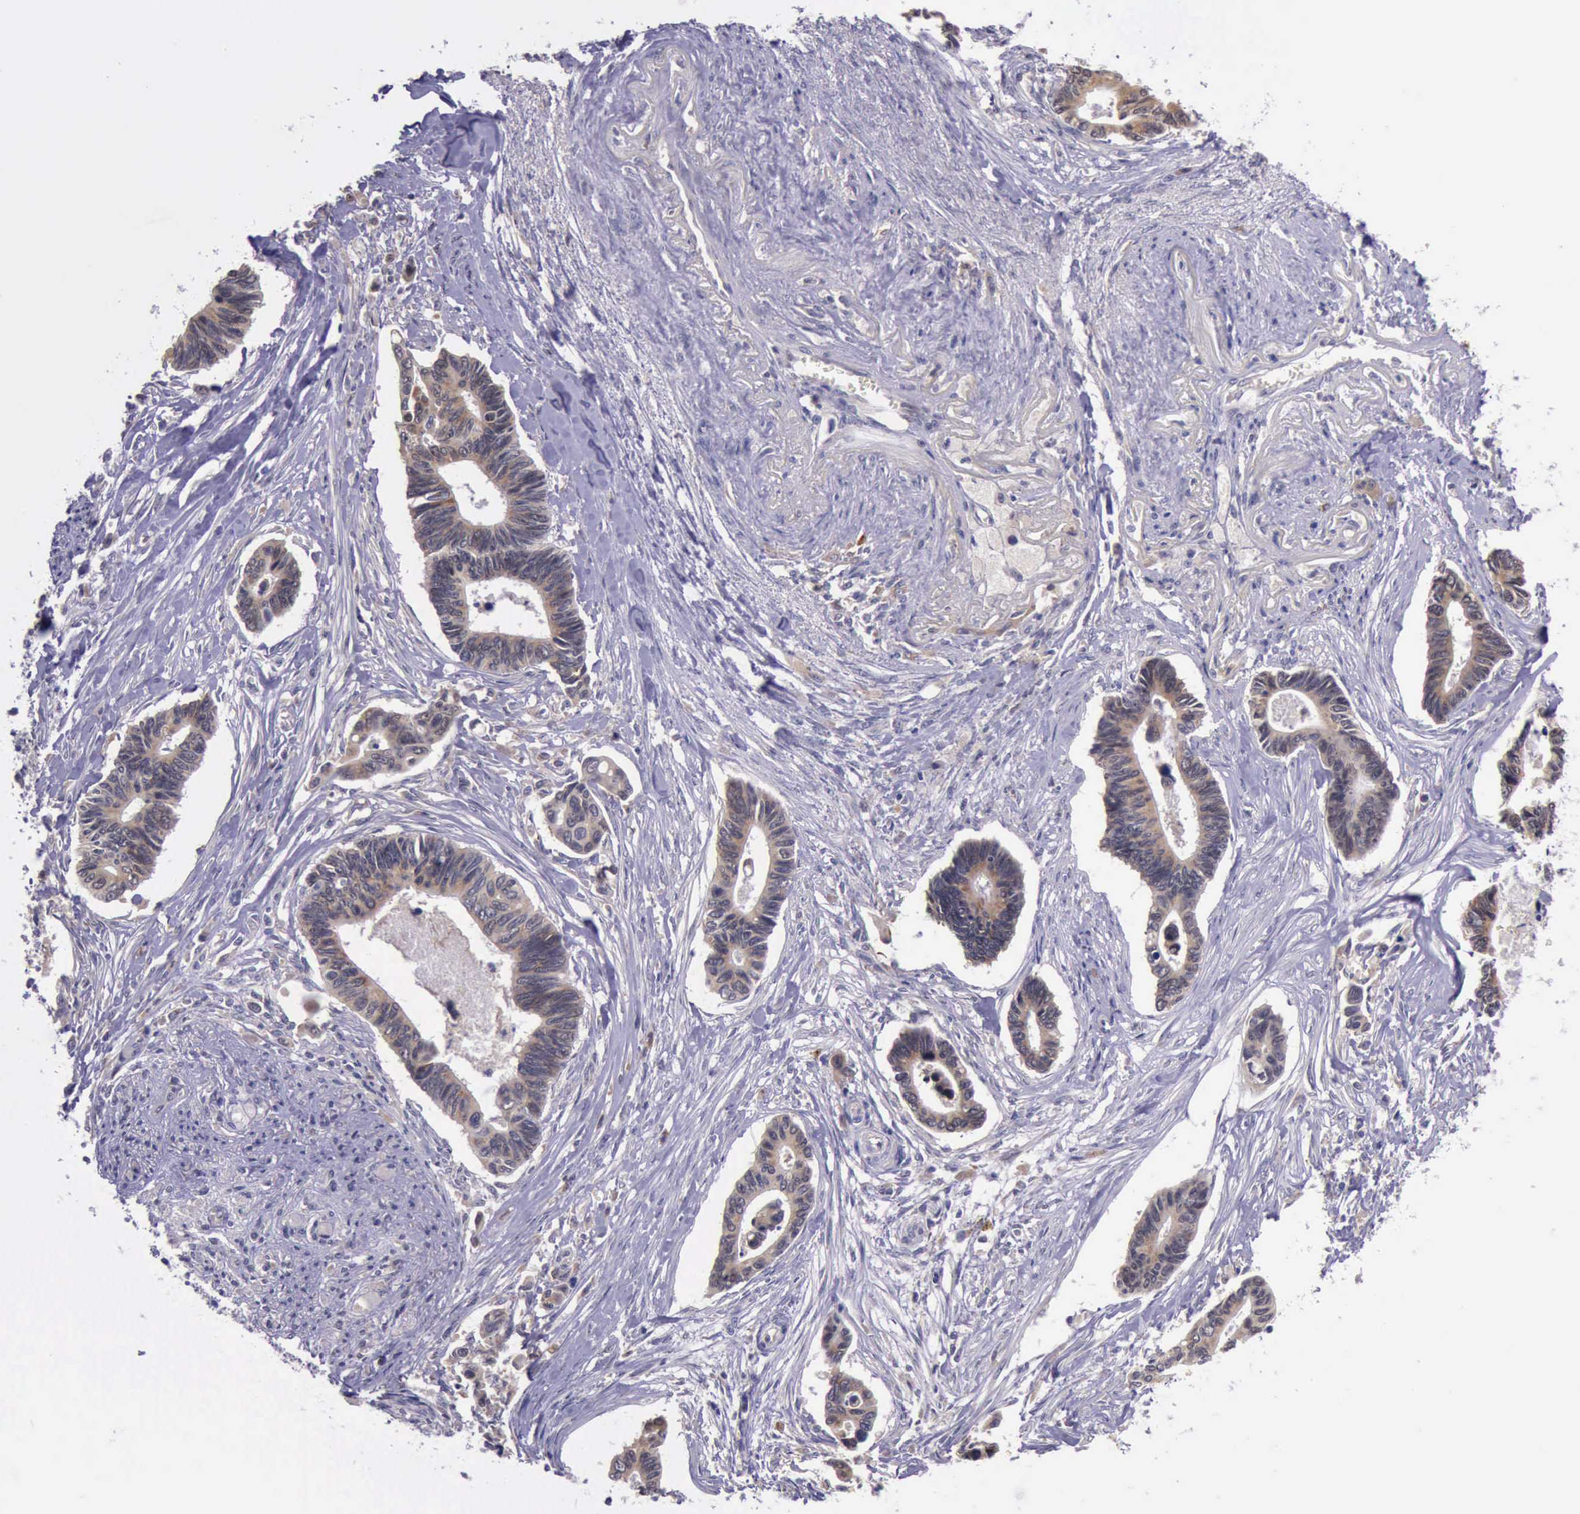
{"staining": {"intensity": "moderate", "quantity": ">75%", "location": "cytoplasmic/membranous"}, "tissue": "pancreatic cancer", "cell_type": "Tumor cells", "image_type": "cancer", "snomed": [{"axis": "morphology", "description": "Adenocarcinoma, NOS"}, {"axis": "topography", "description": "Pancreas"}], "caption": "Adenocarcinoma (pancreatic) stained with IHC shows moderate cytoplasmic/membranous expression in approximately >75% of tumor cells.", "gene": "PLEK2", "patient": {"sex": "female", "age": 70}}